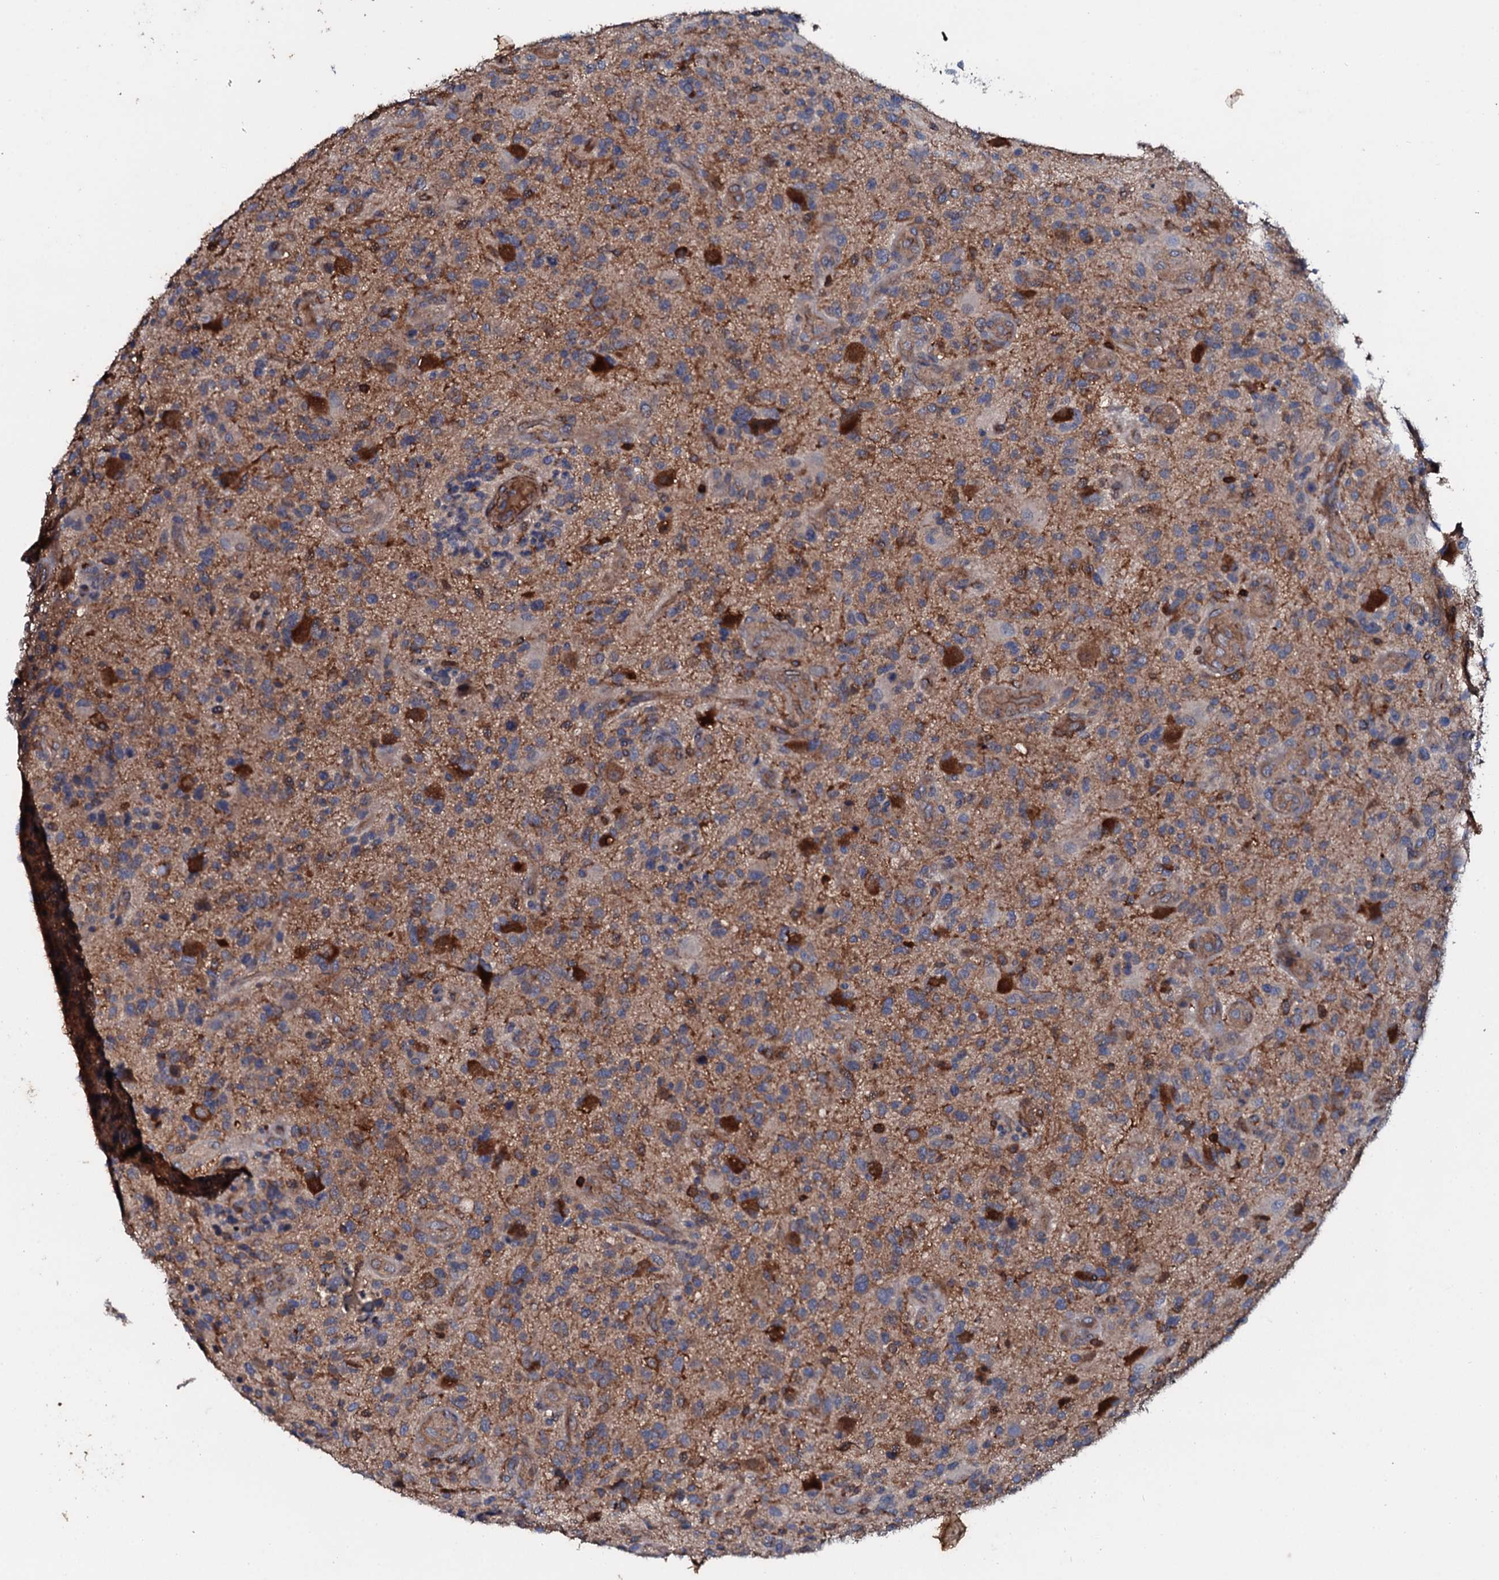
{"staining": {"intensity": "strong", "quantity": "<25%", "location": "cytoplasmic/membranous"}, "tissue": "glioma", "cell_type": "Tumor cells", "image_type": "cancer", "snomed": [{"axis": "morphology", "description": "Glioma, malignant, High grade"}, {"axis": "topography", "description": "Brain"}], "caption": "This is an image of immunohistochemistry staining of glioma, which shows strong staining in the cytoplasmic/membranous of tumor cells.", "gene": "GRK2", "patient": {"sex": "male", "age": 47}}